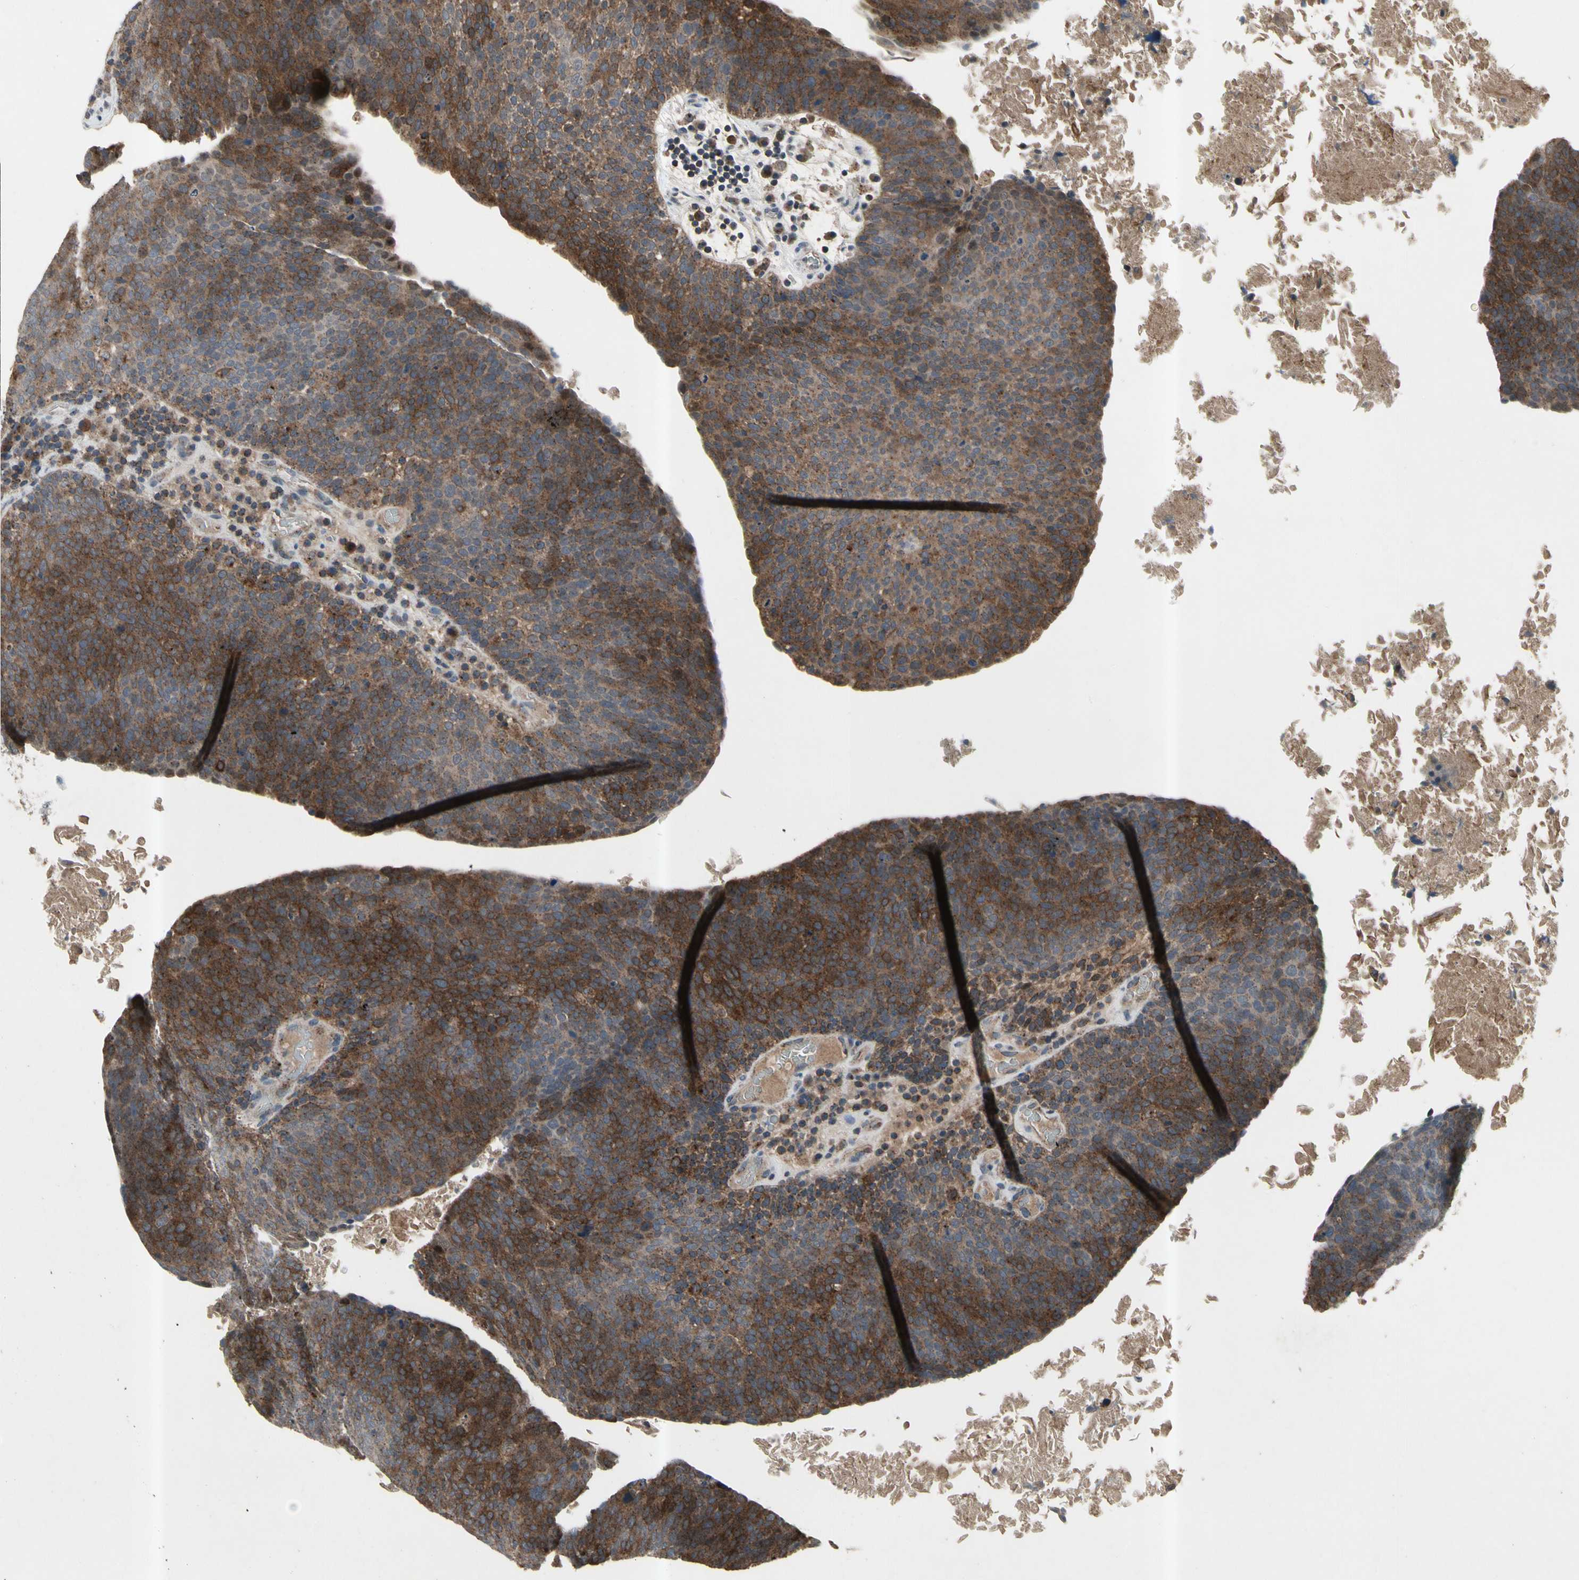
{"staining": {"intensity": "strong", "quantity": ">75%", "location": "cytoplasmic/membranous"}, "tissue": "head and neck cancer", "cell_type": "Tumor cells", "image_type": "cancer", "snomed": [{"axis": "morphology", "description": "Squamous cell carcinoma, NOS"}, {"axis": "morphology", "description": "Squamous cell carcinoma, metastatic, NOS"}, {"axis": "topography", "description": "Lymph node"}, {"axis": "topography", "description": "Head-Neck"}], "caption": "Tumor cells demonstrate high levels of strong cytoplasmic/membranous staining in about >75% of cells in human head and neck metastatic squamous cell carcinoma.", "gene": "NMI", "patient": {"sex": "male", "age": 62}}